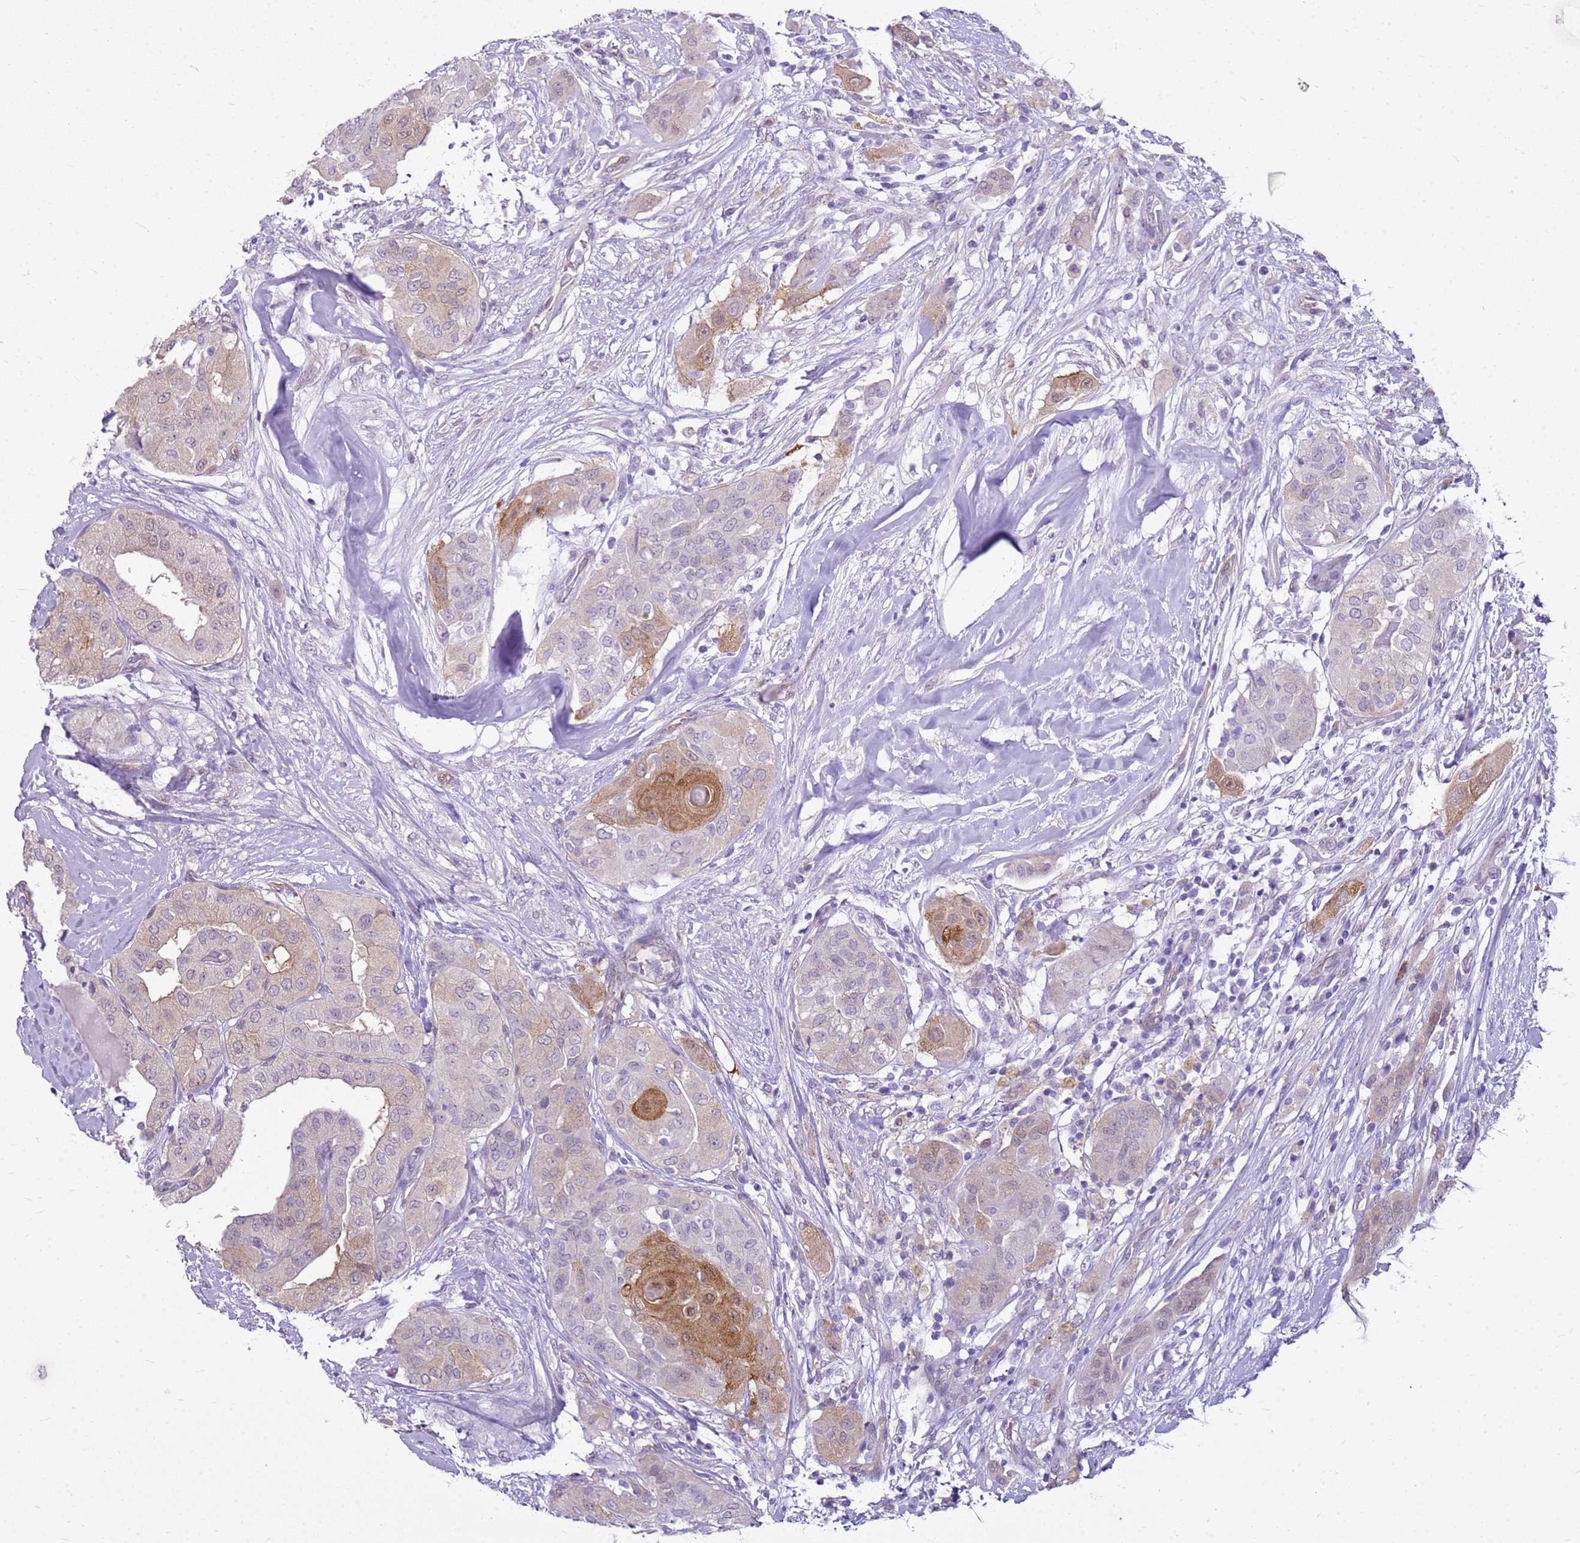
{"staining": {"intensity": "moderate", "quantity": "<25%", "location": "cytoplasmic/membranous"}, "tissue": "thyroid cancer", "cell_type": "Tumor cells", "image_type": "cancer", "snomed": [{"axis": "morphology", "description": "Papillary adenocarcinoma, NOS"}, {"axis": "topography", "description": "Thyroid gland"}], "caption": "Immunohistochemistry (IHC) of thyroid papillary adenocarcinoma exhibits low levels of moderate cytoplasmic/membranous expression in about <25% of tumor cells. (DAB IHC with brightfield microscopy, high magnification).", "gene": "HSPB1", "patient": {"sex": "female", "age": 59}}